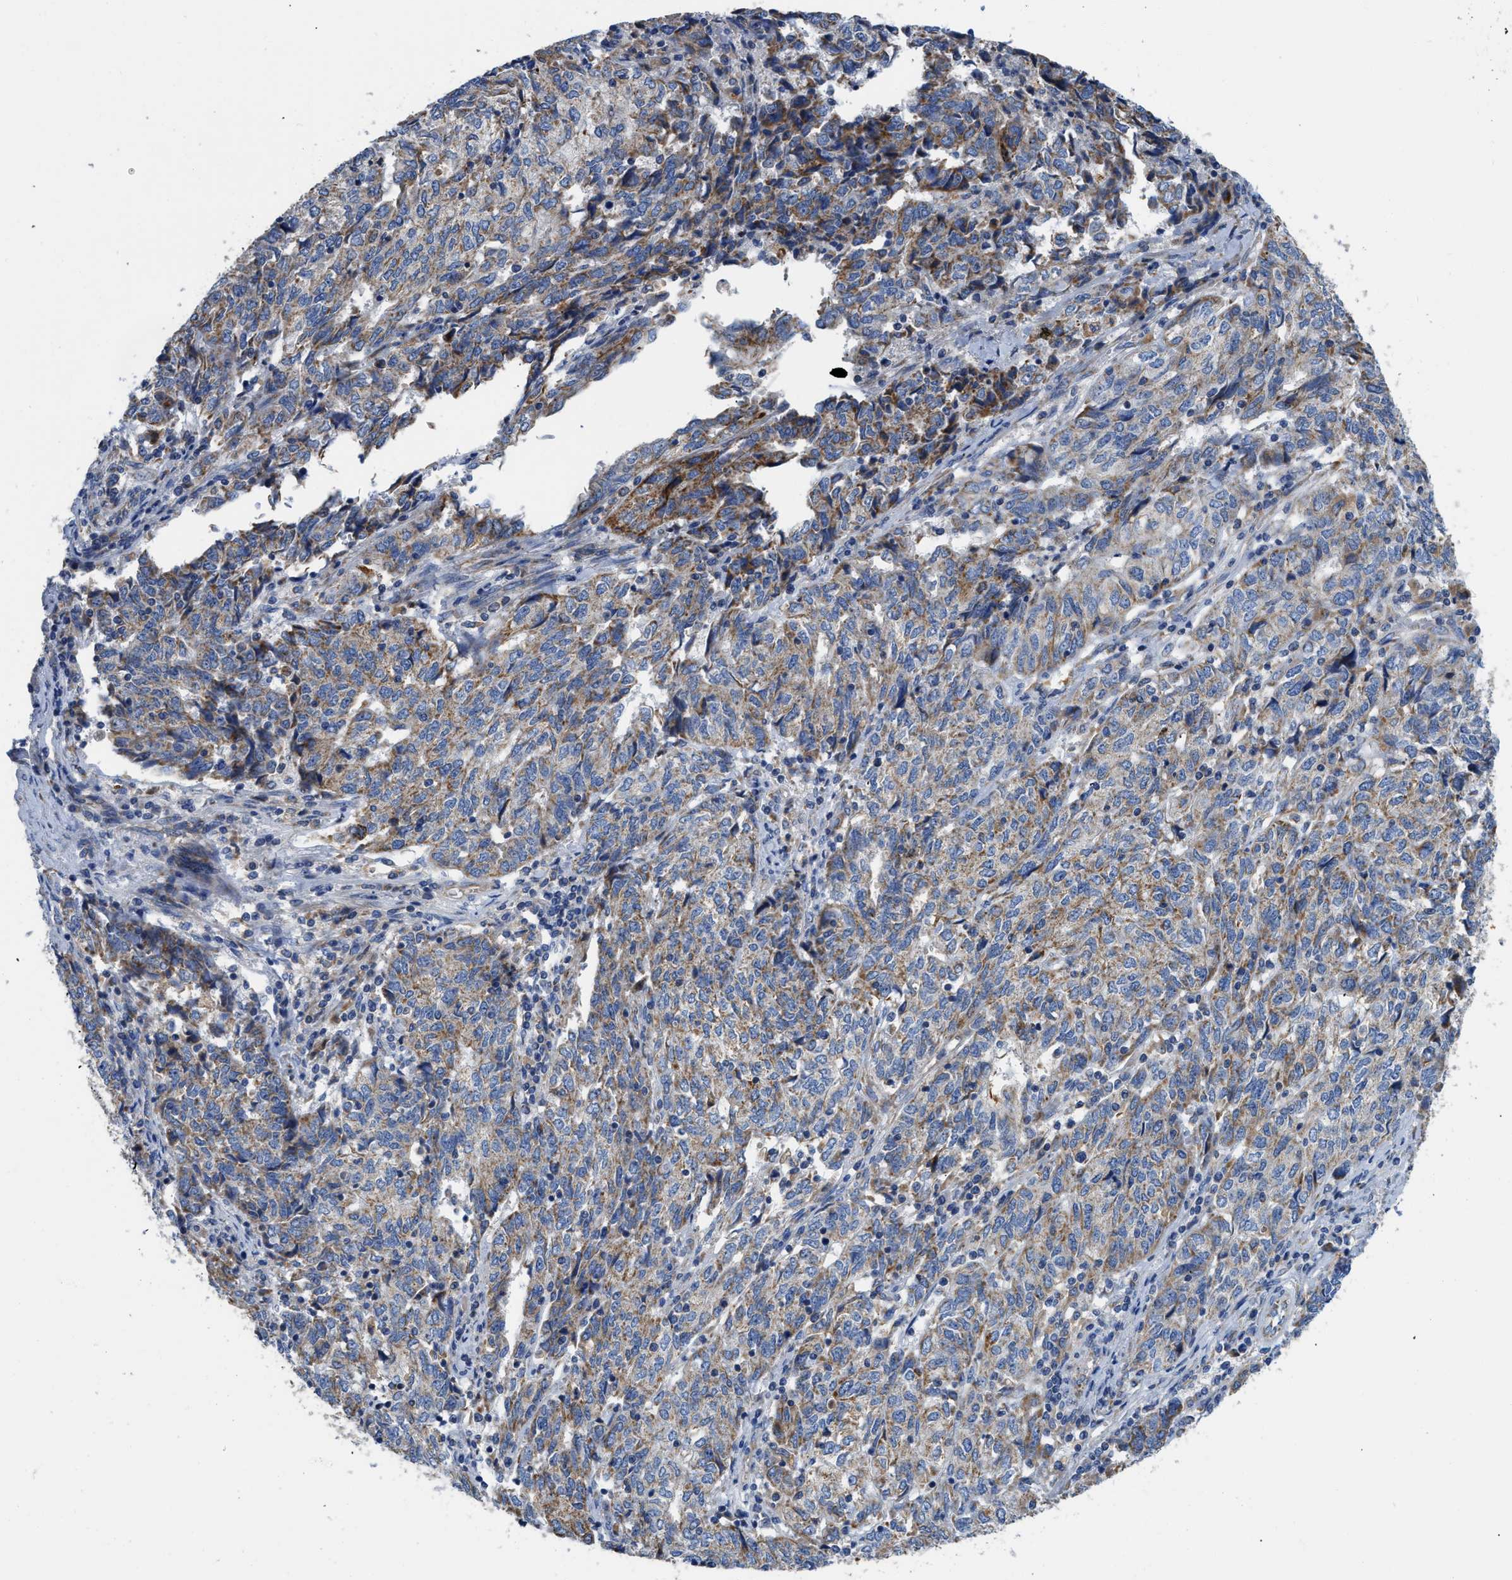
{"staining": {"intensity": "moderate", "quantity": ">75%", "location": "cytoplasmic/membranous"}, "tissue": "endometrial cancer", "cell_type": "Tumor cells", "image_type": "cancer", "snomed": [{"axis": "morphology", "description": "Adenocarcinoma, NOS"}, {"axis": "topography", "description": "Endometrium"}], "caption": "Immunohistochemical staining of human endometrial adenocarcinoma displays medium levels of moderate cytoplasmic/membranous protein expression in approximately >75% of tumor cells. The protein of interest is shown in brown color, while the nuclei are stained blue.", "gene": "SLC25A13", "patient": {"sex": "female", "age": 80}}